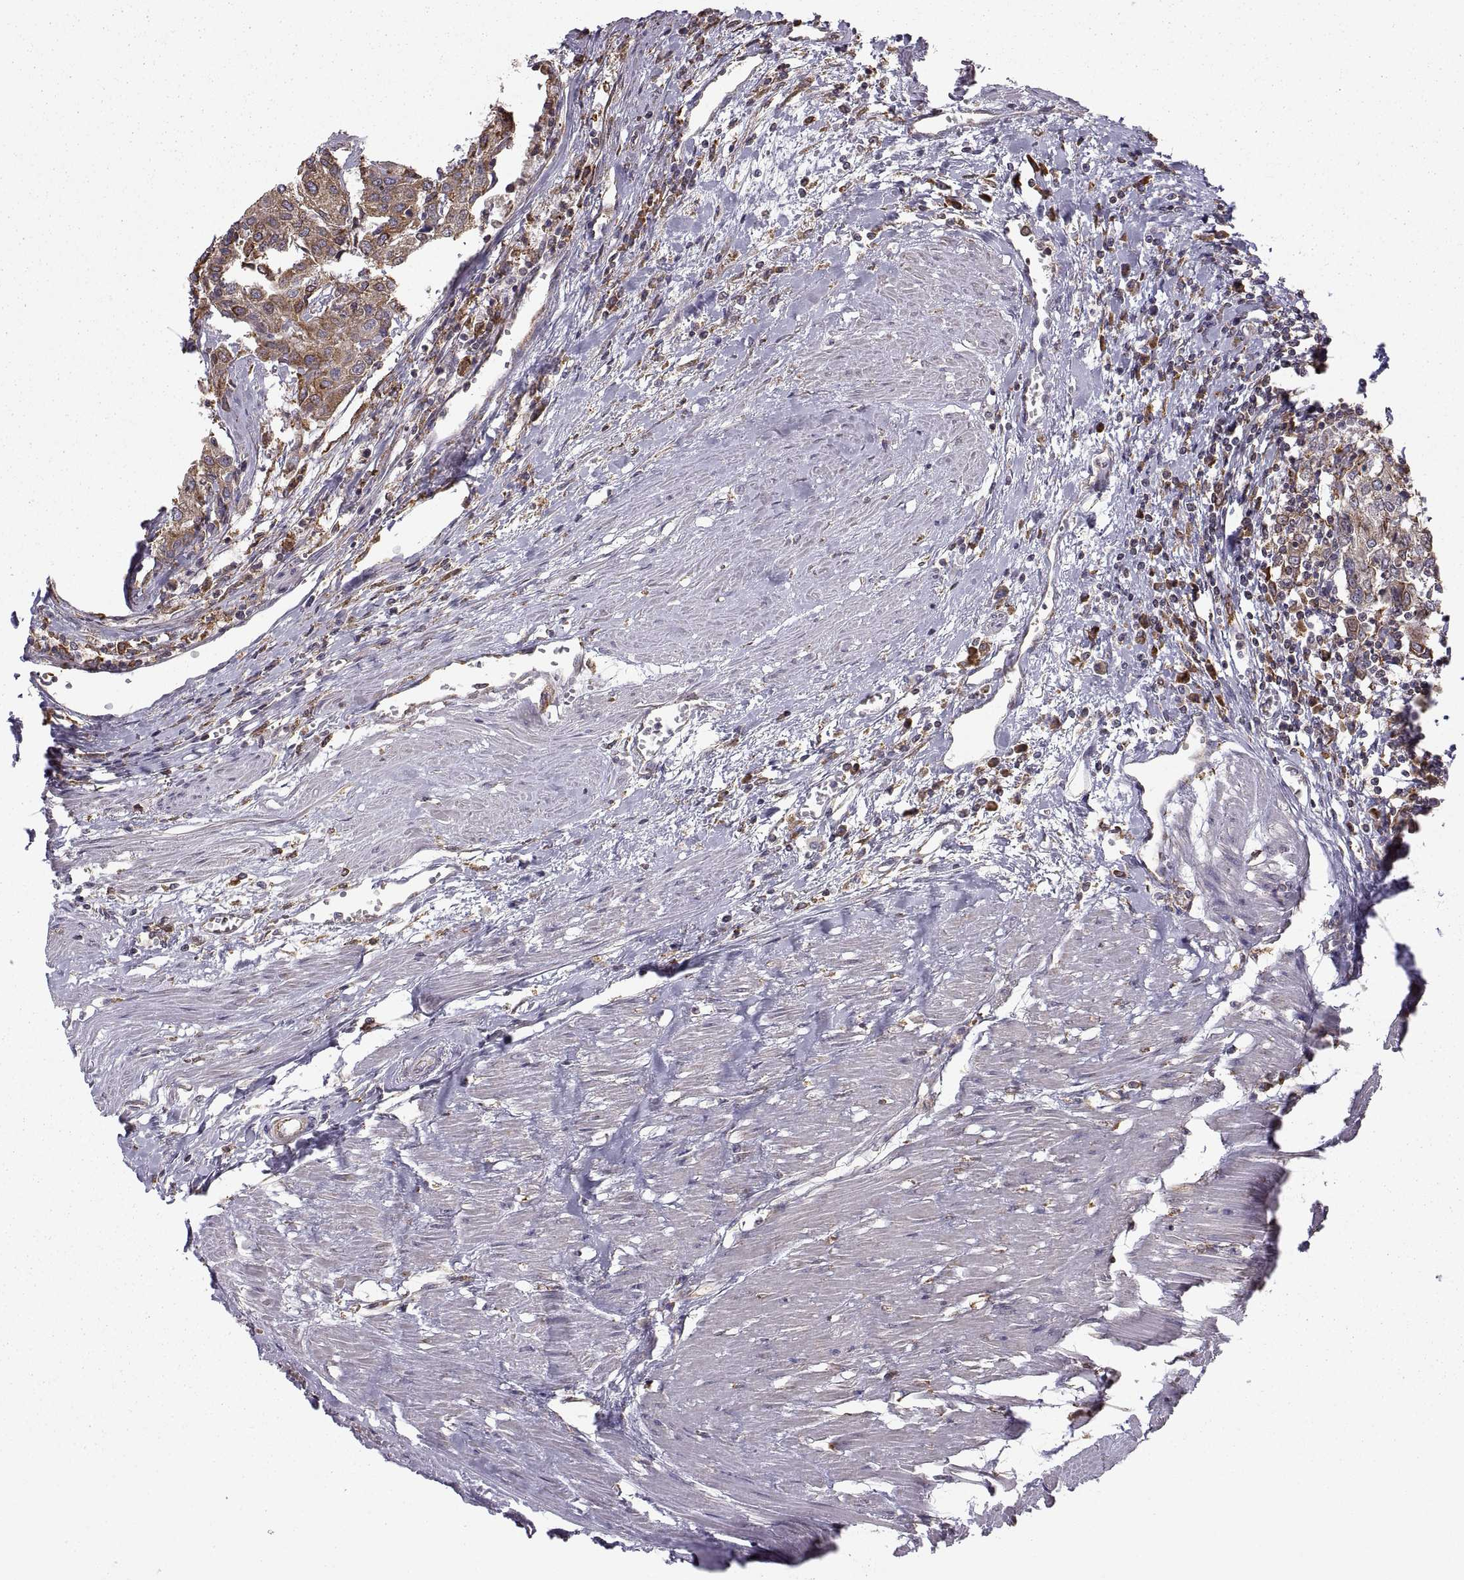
{"staining": {"intensity": "moderate", "quantity": "<25%", "location": "cytoplasmic/membranous"}, "tissue": "urothelial cancer", "cell_type": "Tumor cells", "image_type": "cancer", "snomed": [{"axis": "morphology", "description": "Urothelial carcinoma, High grade"}, {"axis": "topography", "description": "Urinary bladder"}], "caption": "About <25% of tumor cells in urothelial cancer show moderate cytoplasmic/membranous protein staining as visualized by brown immunohistochemical staining.", "gene": "PDIA3", "patient": {"sex": "female", "age": 85}}